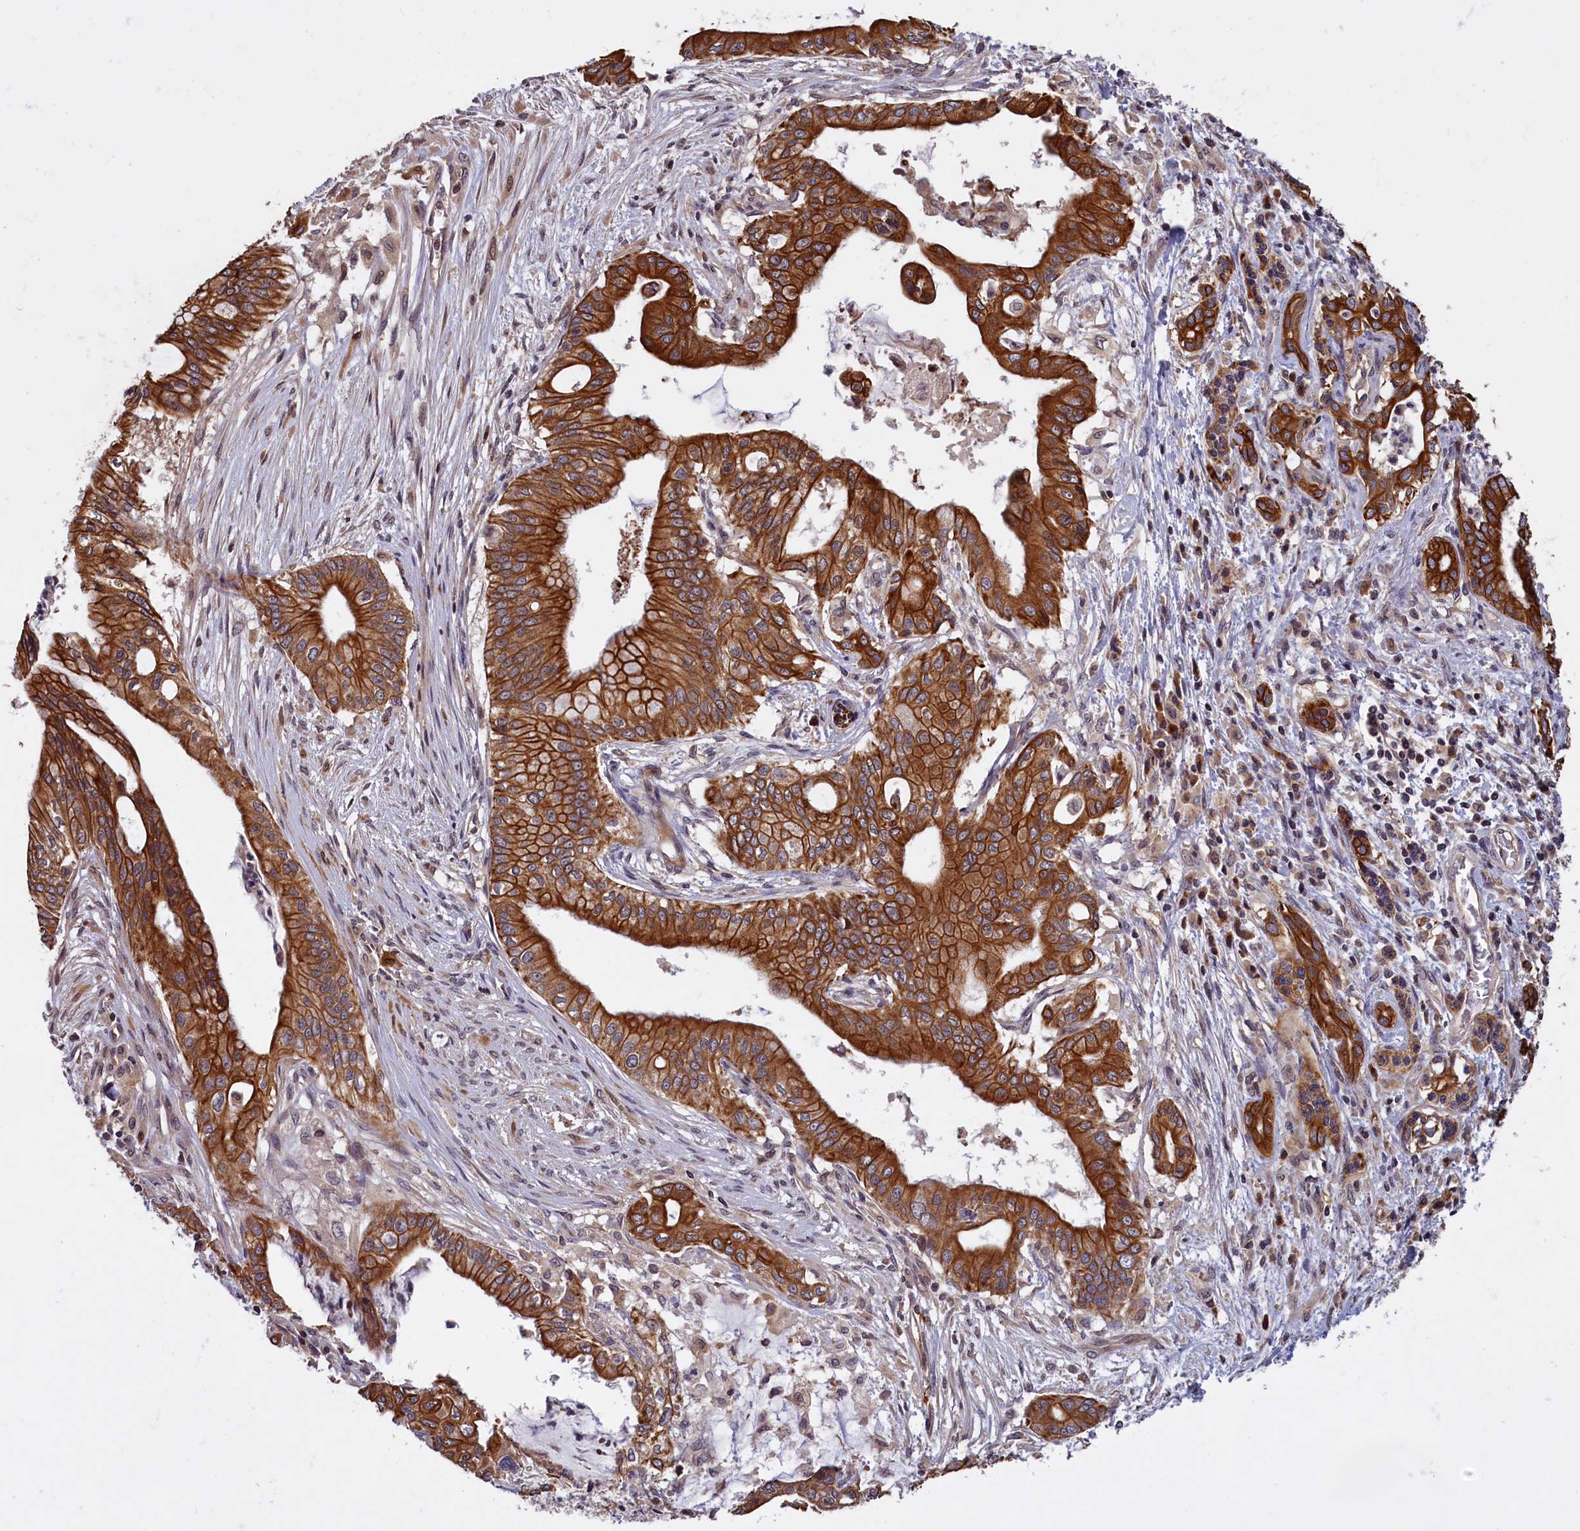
{"staining": {"intensity": "strong", "quantity": ">75%", "location": "cytoplasmic/membranous"}, "tissue": "pancreatic cancer", "cell_type": "Tumor cells", "image_type": "cancer", "snomed": [{"axis": "morphology", "description": "Adenocarcinoma, NOS"}, {"axis": "topography", "description": "Pancreas"}], "caption": "A micrograph of pancreatic adenocarcinoma stained for a protein displays strong cytoplasmic/membranous brown staining in tumor cells.", "gene": "DENND1B", "patient": {"sex": "male", "age": 46}}